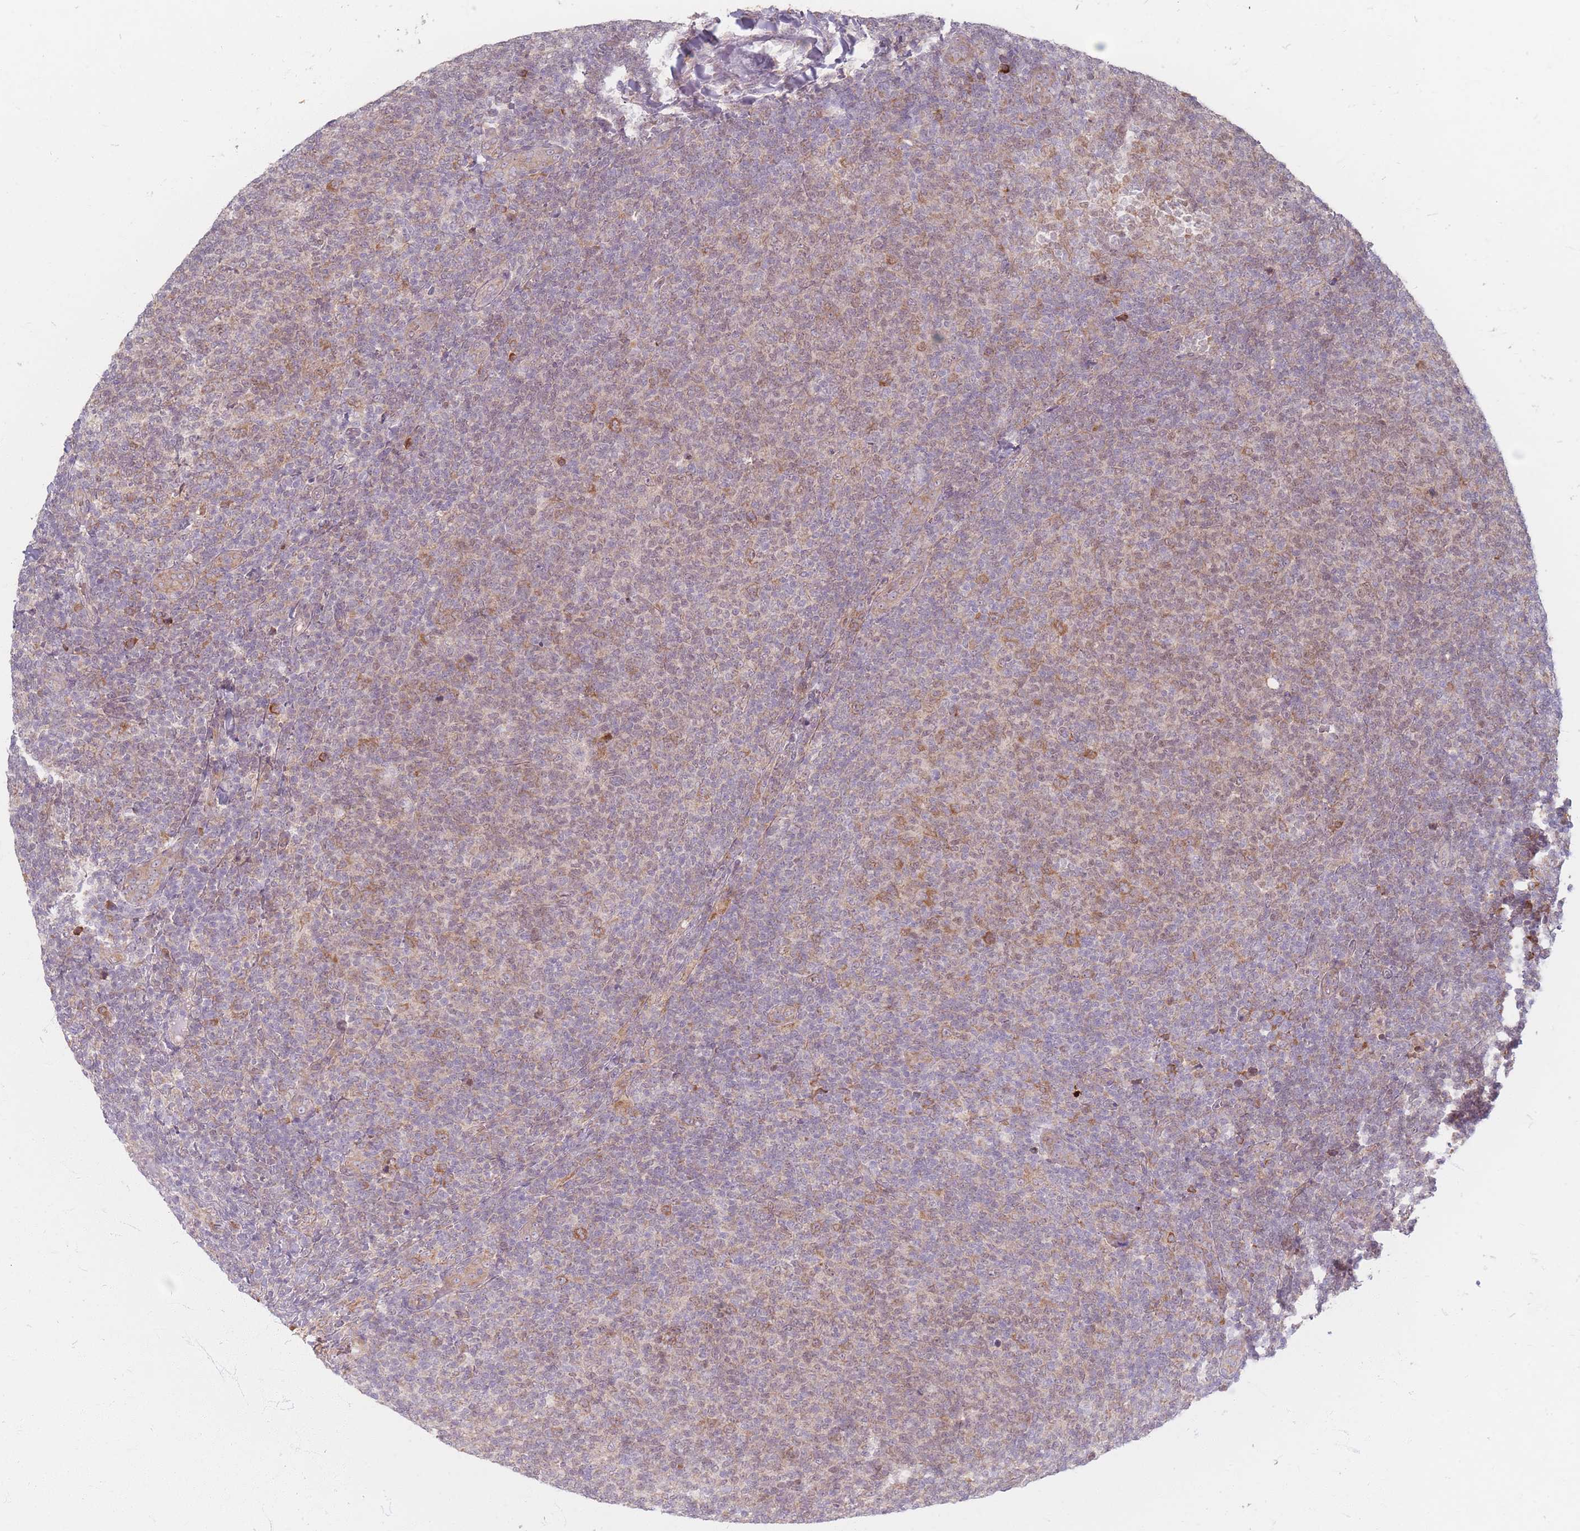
{"staining": {"intensity": "weak", "quantity": "25%-75%", "location": "cytoplasmic/membranous"}, "tissue": "lymphoma", "cell_type": "Tumor cells", "image_type": "cancer", "snomed": [{"axis": "morphology", "description": "Malignant lymphoma, non-Hodgkin's type, Low grade"}, {"axis": "topography", "description": "Lymph node"}], "caption": "Immunohistochemical staining of lymphoma exhibits weak cytoplasmic/membranous protein positivity in about 25%-75% of tumor cells. Nuclei are stained in blue.", "gene": "SMIM14", "patient": {"sex": "male", "age": 66}}